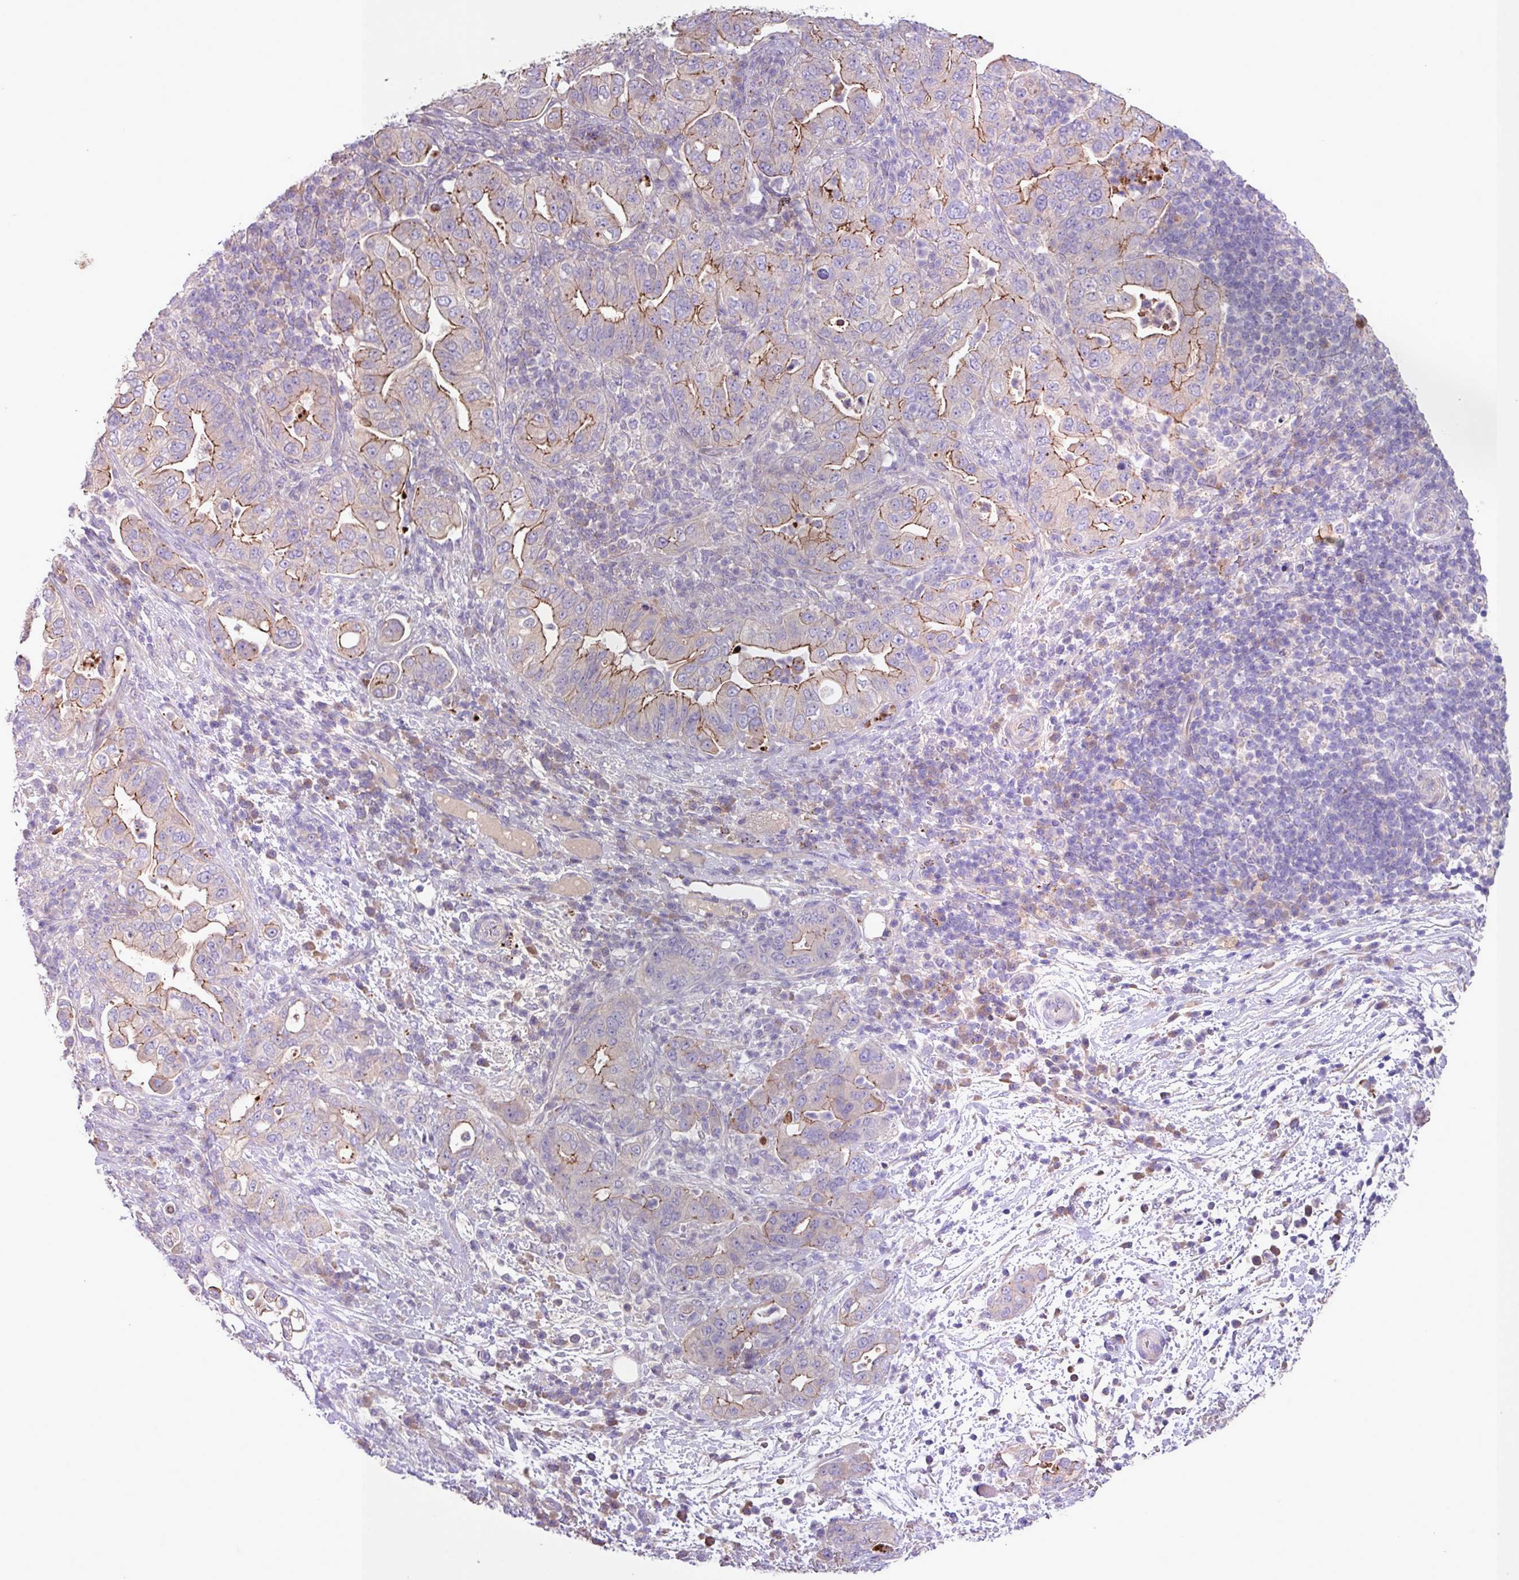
{"staining": {"intensity": "moderate", "quantity": "25%-75%", "location": "cytoplasmic/membranous"}, "tissue": "pancreatic cancer", "cell_type": "Tumor cells", "image_type": "cancer", "snomed": [{"axis": "morphology", "description": "Normal tissue, NOS"}, {"axis": "morphology", "description": "Adenocarcinoma, NOS"}, {"axis": "topography", "description": "Lymph node"}, {"axis": "topography", "description": "Pancreas"}], "caption": "Human pancreatic cancer stained with a protein marker exhibits moderate staining in tumor cells.", "gene": "IQCJ", "patient": {"sex": "female", "age": 67}}